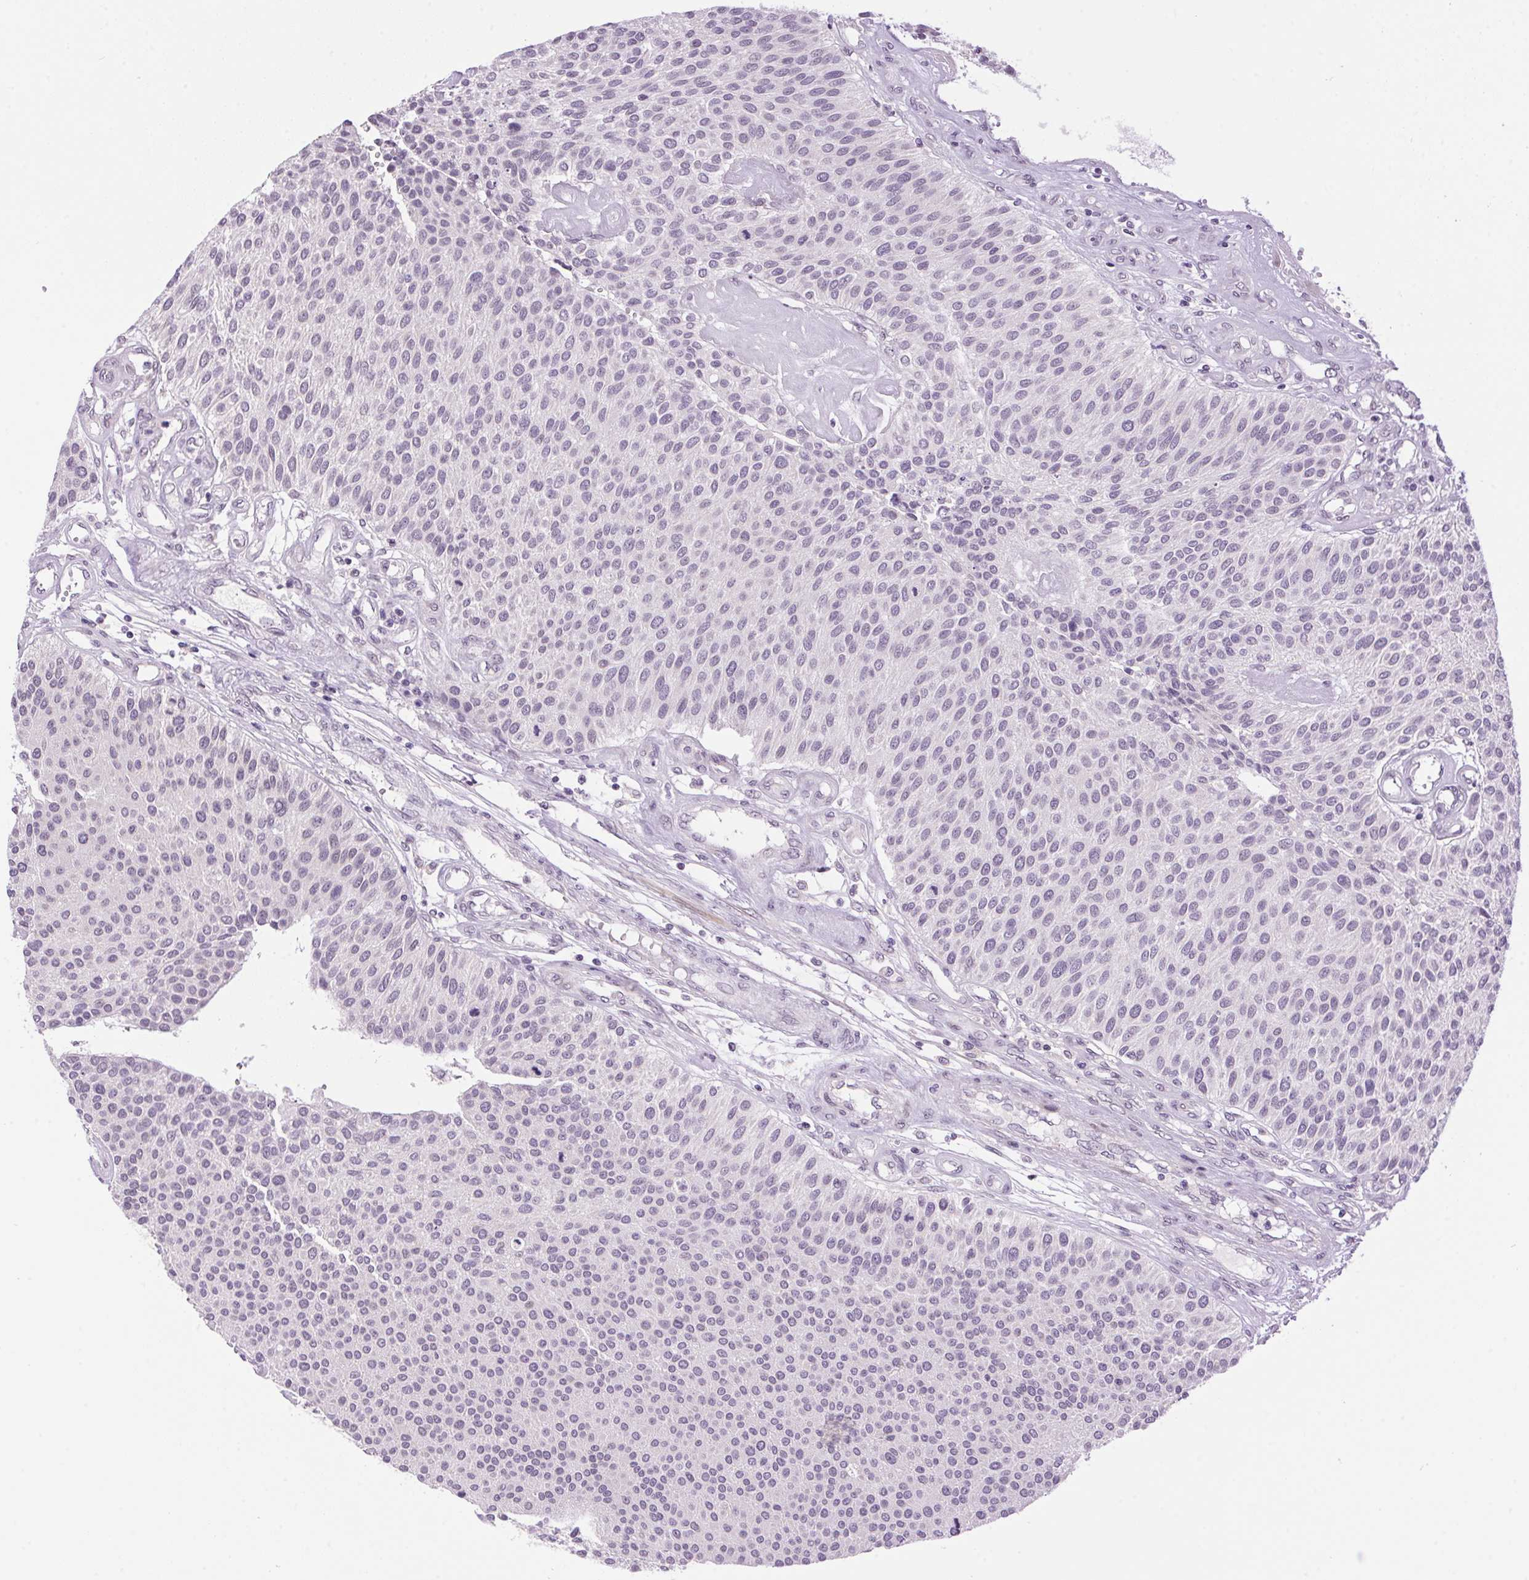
{"staining": {"intensity": "negative", "quantity": "none", "location": "none"}, "tissue": "urothelial cancer", "cell_type": "Tumor cells", "image_type": "cancer", "snomed": [{"axis": "morphology", "description": "Urothelial carcinoma, NOS"}, {"axis": "topography", "description": "Urinary bladder"}], "caption": "Immunohistochemical staining of transitional cell carcinoma displays no significant staining in tumor cells. (Stains: DAB IHC with hematoxylin counter stain, Microscopy: brightfield microscopy at high magnification).", "gene": "SMIM13", "patient": {"sex": "male", "age": 55}}